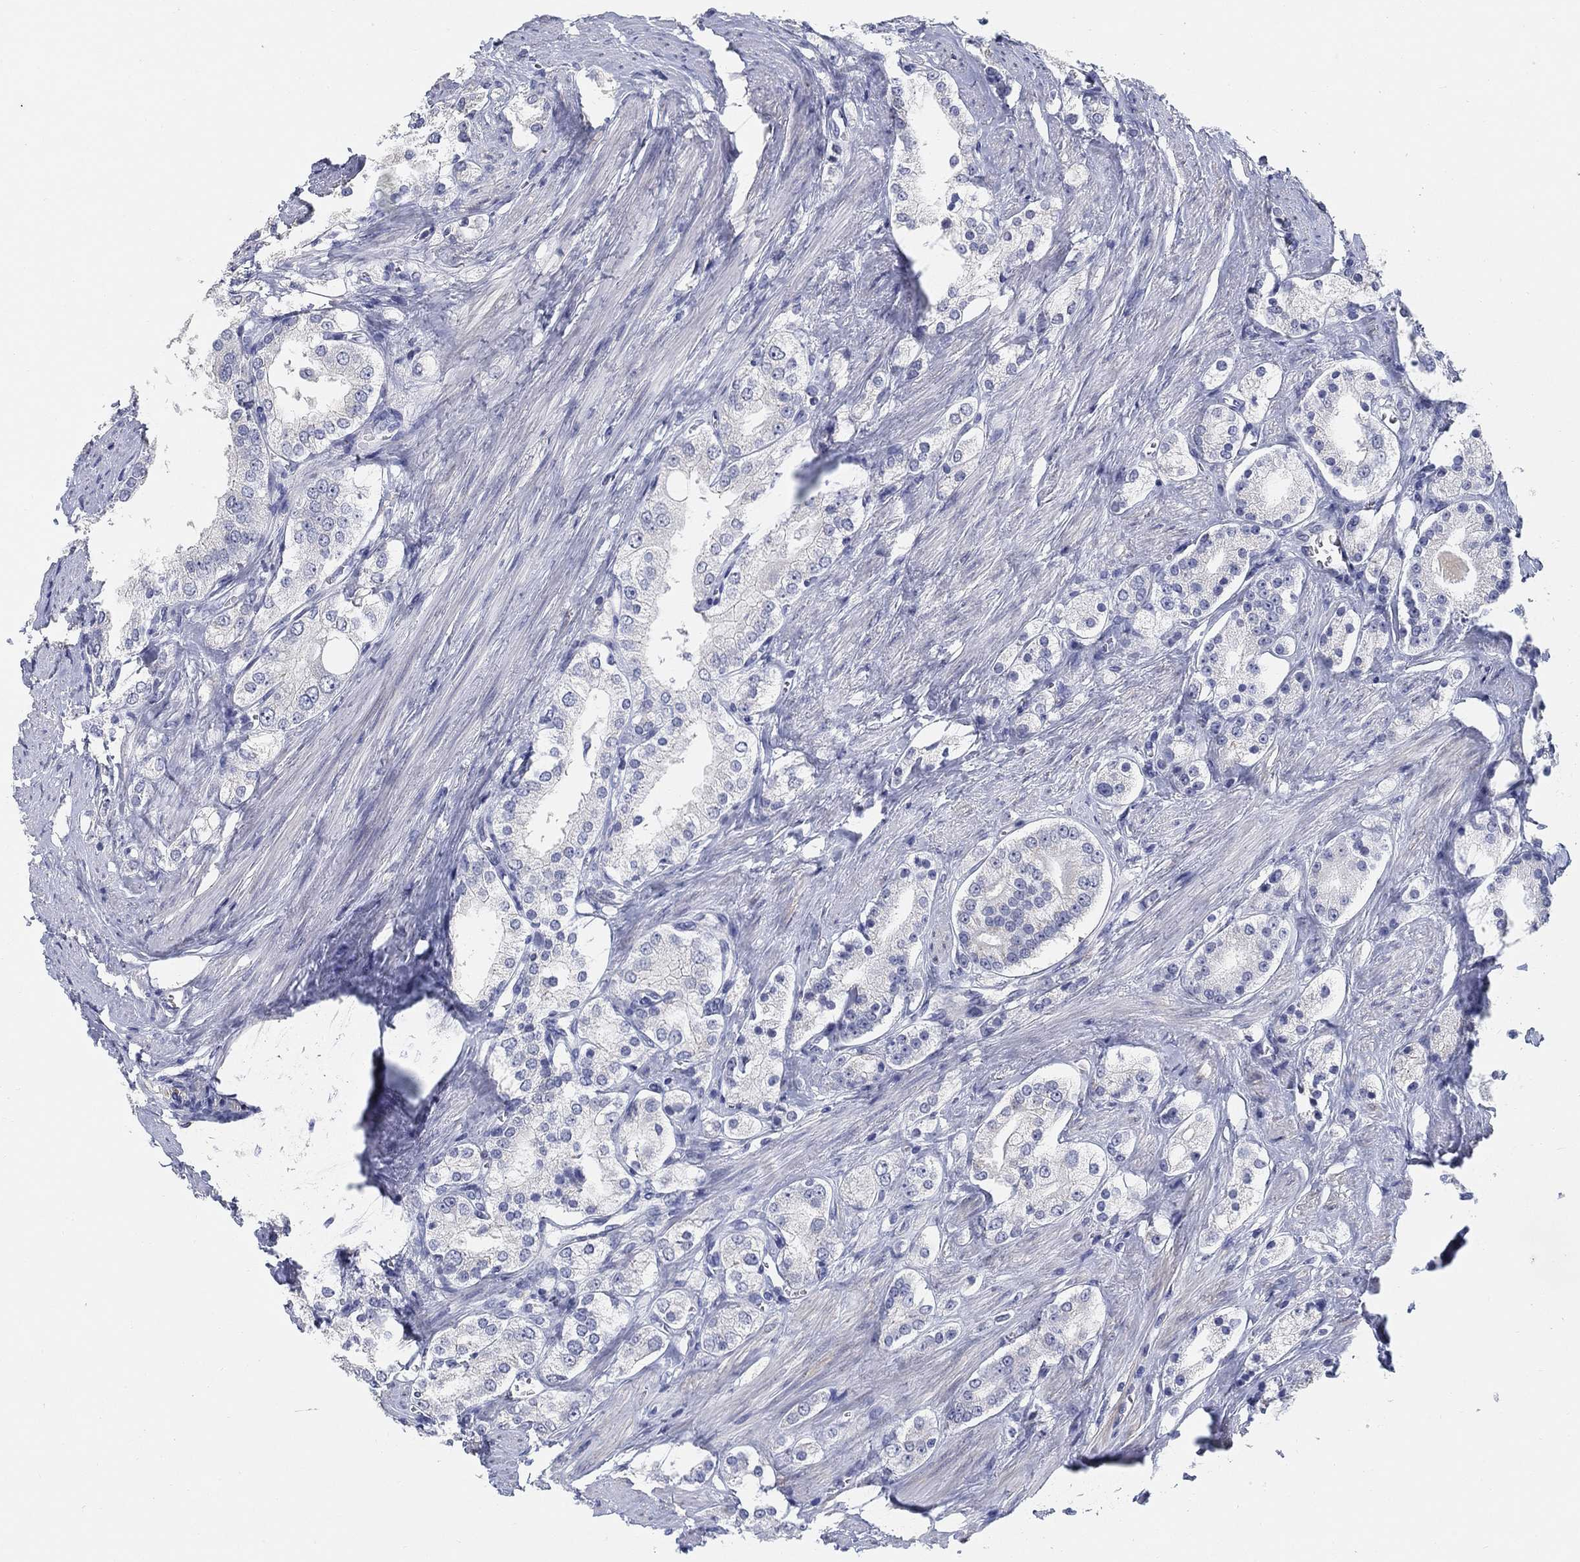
{"staining": {"intensity": "negative", "quantity": "none", "location": "none"}, "tissue": "prostate cancer", "cell_type": "Tumor cells", "image_type": "cancer", "snomed": [{"axis": "morphology", "description": "Adenocarcinoma, NOS"}, {"axis": "topography", "description": "Prostate and seminal vesicle, NOS"}, {"axis": "topography", "description": "Prostate"}], "caption": "This is an IHC histopathology image of human prostate adenocarcinoma. There is no expression in tumor cells.", "gene": "CLUL1", "patient": {"sex": "male", "age": 67}}